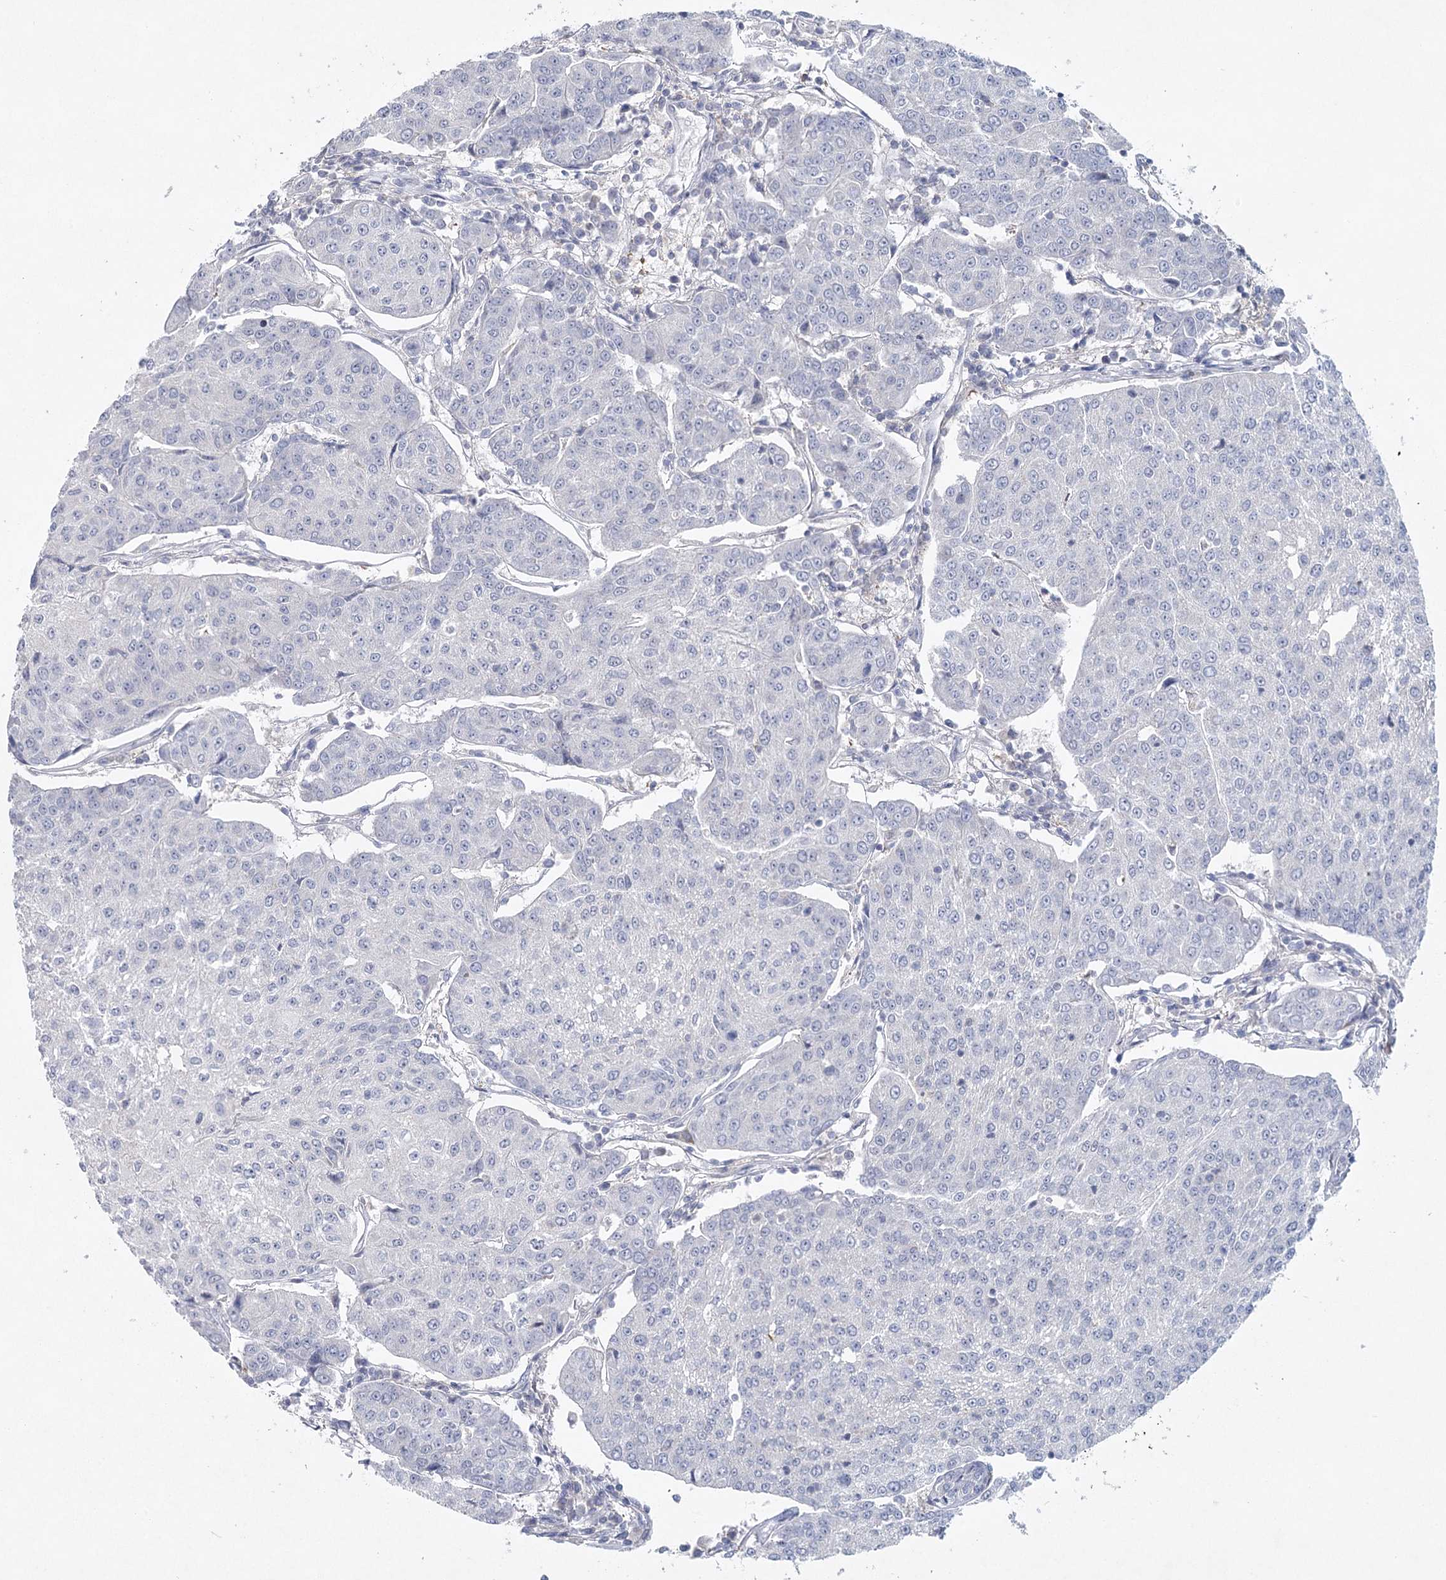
{"staining": {"intensity": "negative", "quantity": "none", "location": "none"}, "tissue": "urothelial cancer", "cell_type": "Tumor cells", "image_type": "cancer", "snomed": [{"axis": "morphology", "description": "Urothelial carcinoma, High grade"}, {"axis": "topography", "description": "Urinary bladder"}], "caption": "Immunohistochemistry (IHC) image of human urothelial carcinoma (high-grade) stained for a protein (brown), which displays no staining in tumor cells. (Brightfield microscopy of DAB immunohistochemistry at high magnification).", "gene": "MAP3K13", "patient": {"sex": "female", "age": 85}}